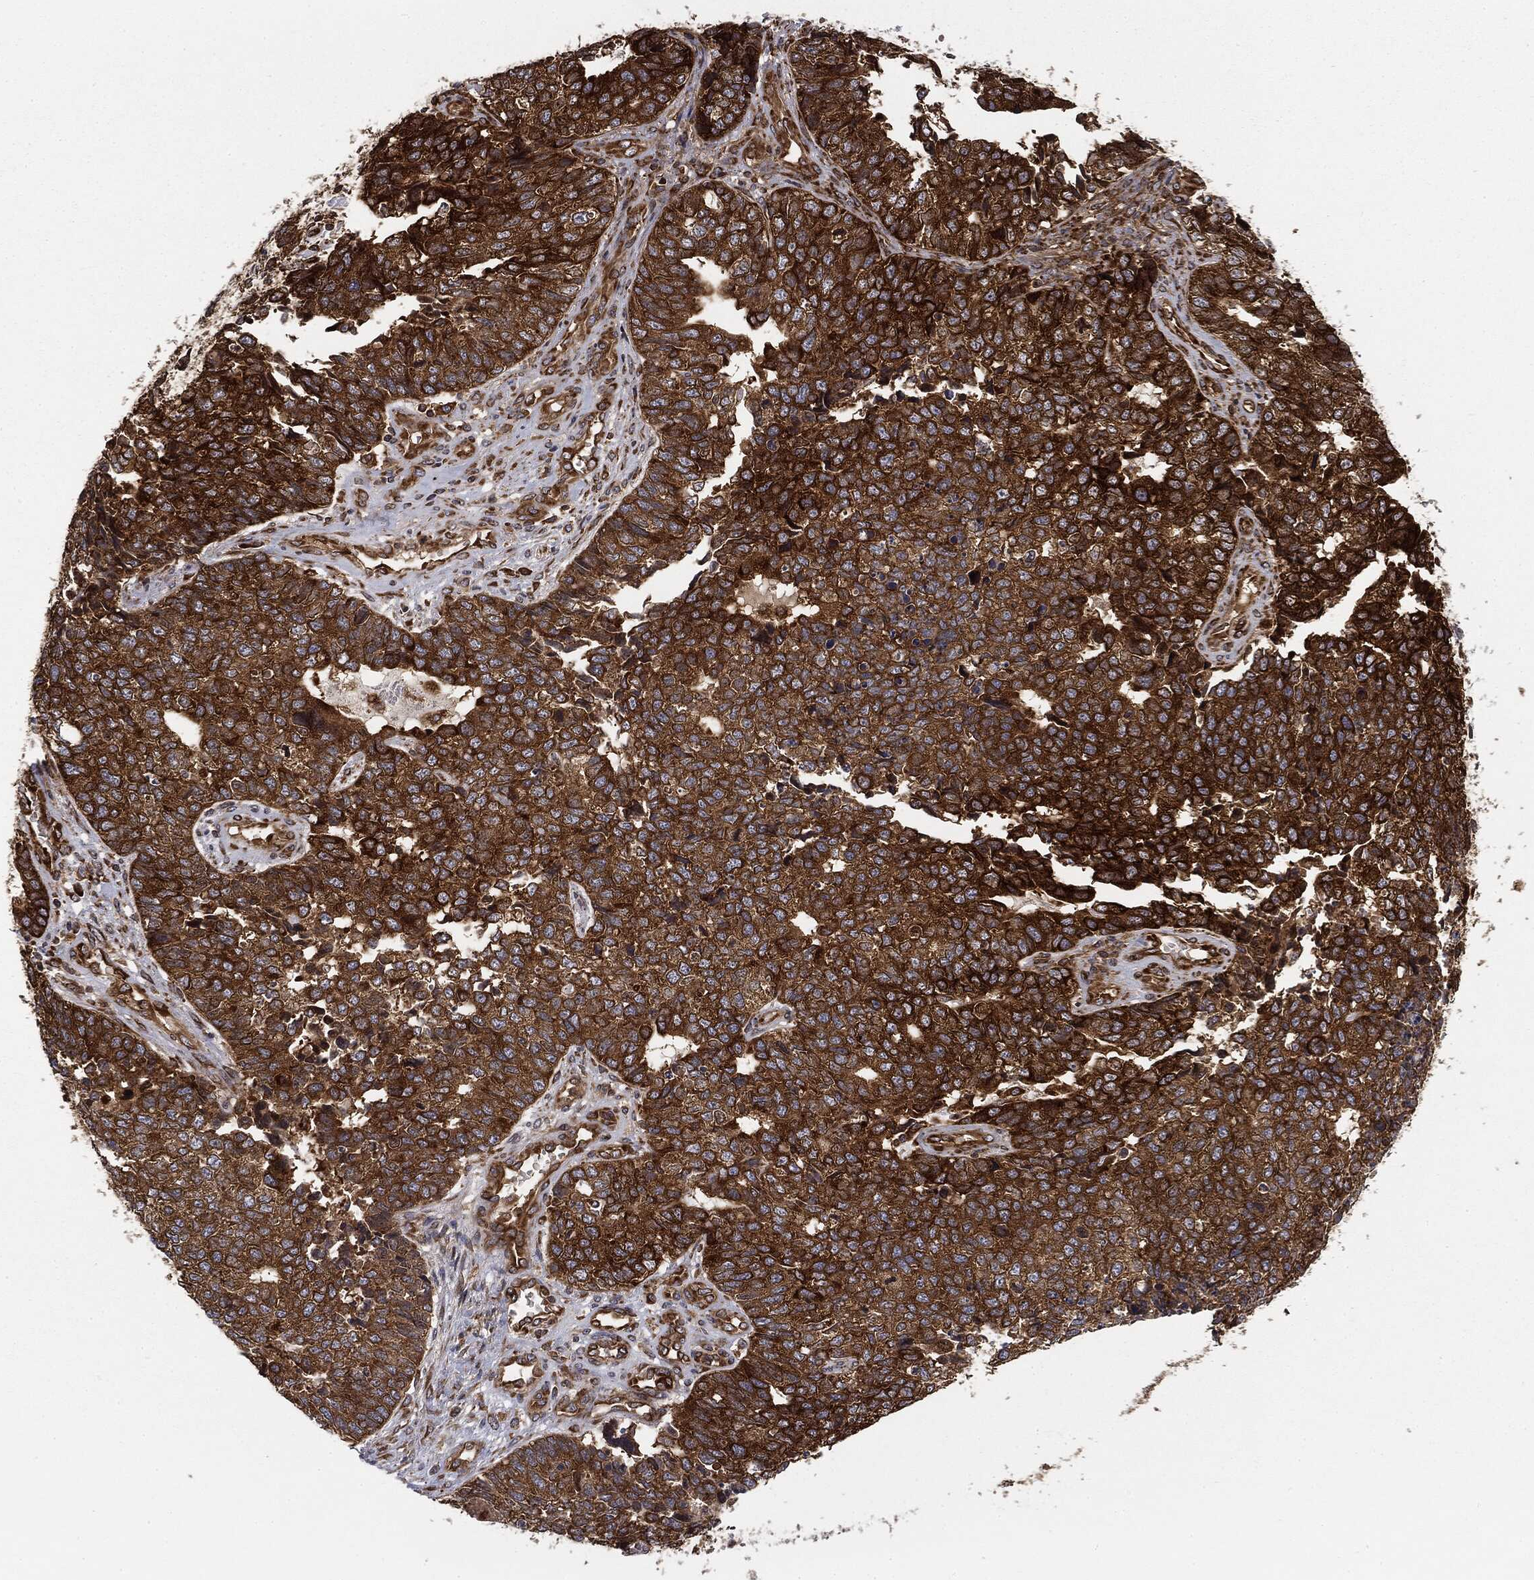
{"staining": {"intensity": "strong", "quantity": ">75%", "location": "cytoplasmic/membranous"}, "tissue": "cervical cancer", "cell_type": "Tumor cells", "image_type": "cancer", "snomed": [{"axis": "morphology", "description": "Squamous cell carcinoma, NOS"}, {"axis": "topography", "description": "Cervix"}], "caption": "Human cervical cancer (squamous cell carcinoma) stained for a protein (brown) exhibits strong cytoplasmic/membranous positive staining in about >75% of tumor cells.", "gene": "EIF2AK2", "patient": {"sex": "female", "age": 63}}